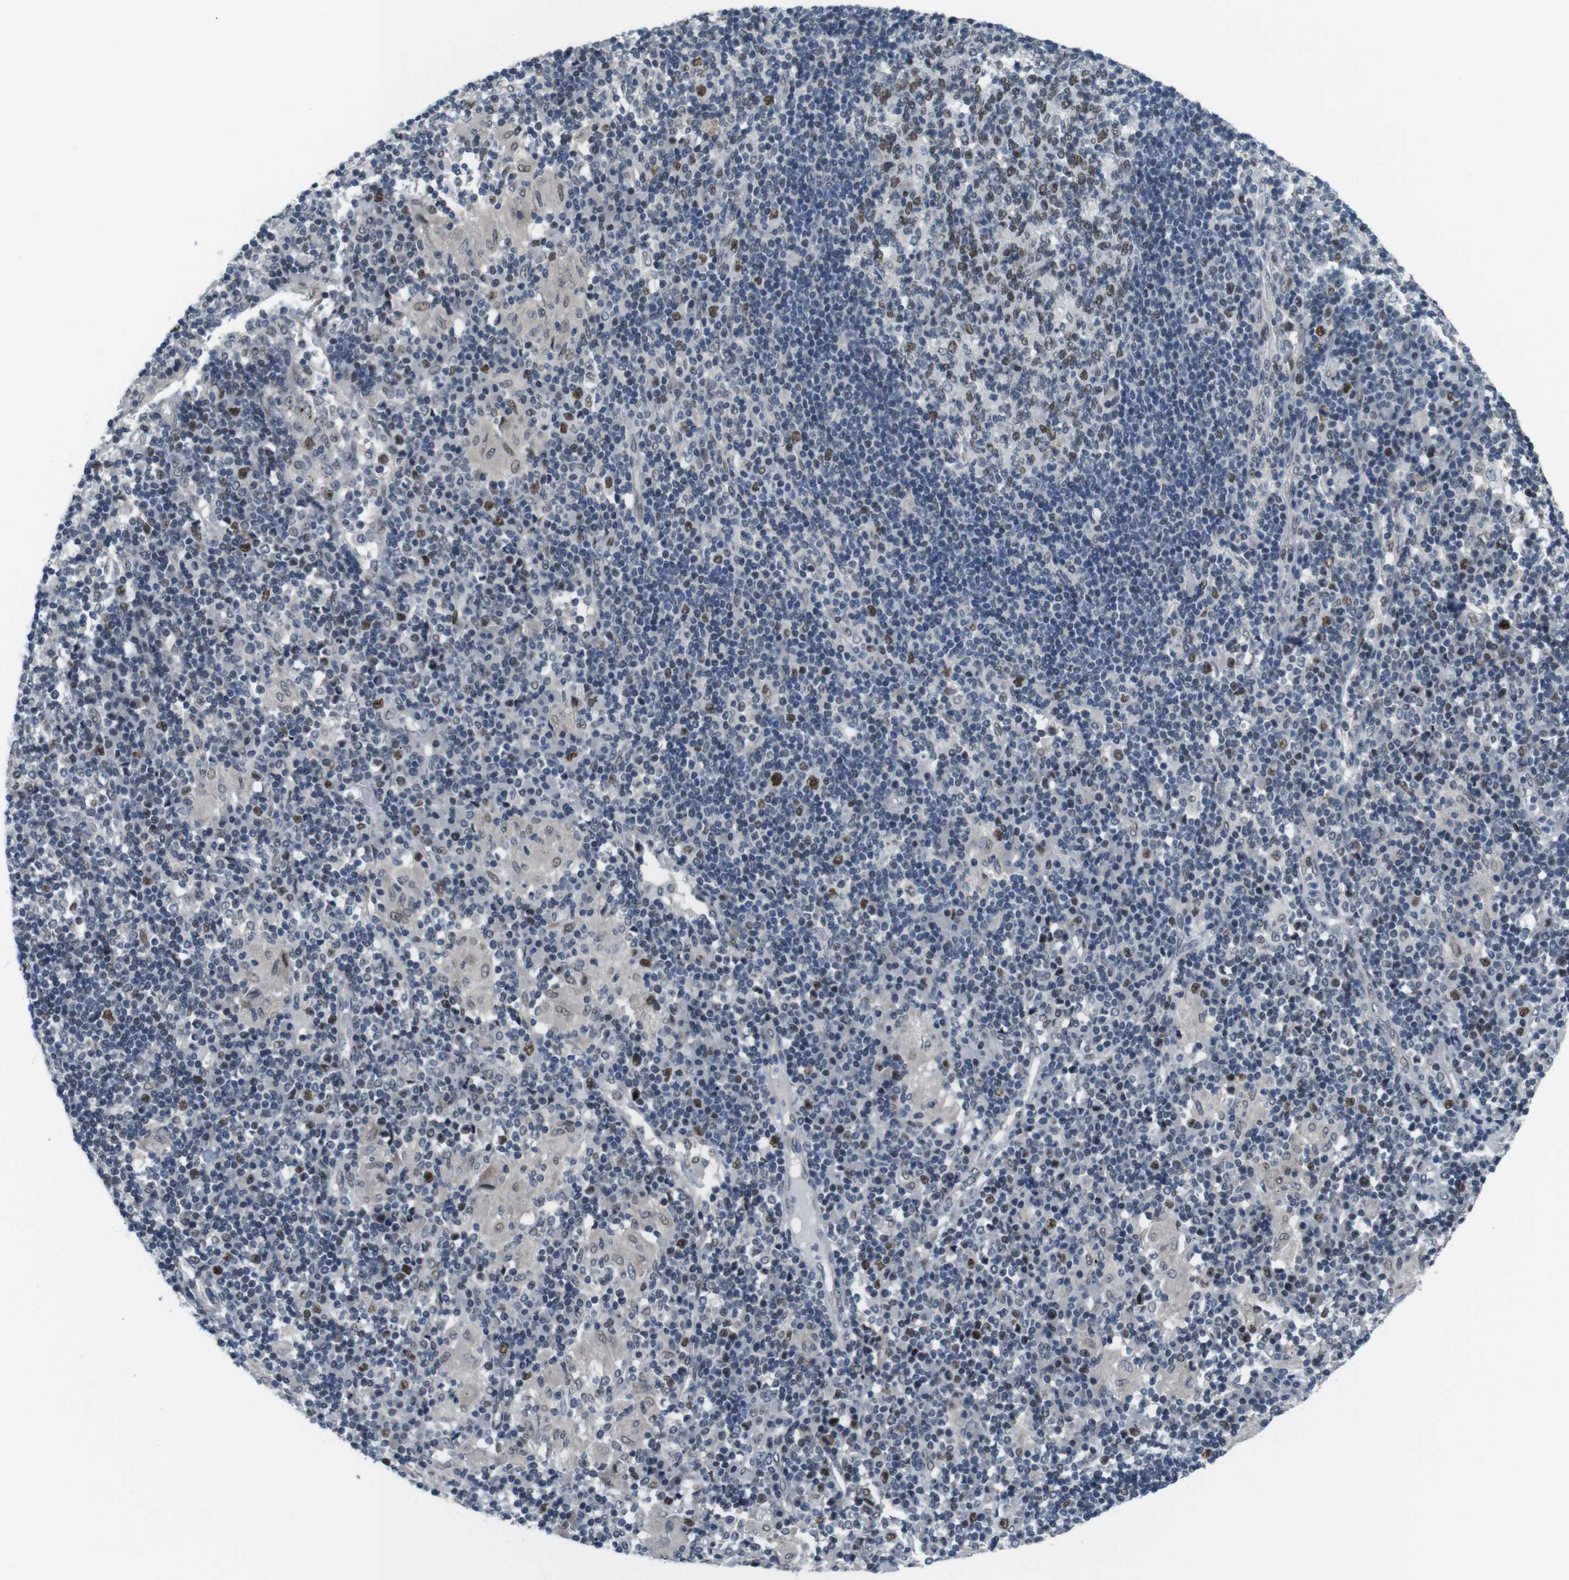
{"staining": {"intensity": "negative", "quantity": "none", "location": "none"}, "tissue": "adipose tissue", "cell_type": "Adipocytes", "image_type": "normal", "snomed": [{"axis": "morphology", "description": "Normal tissue, NOS"}, {"axis": "morphology", "description": "Adenocarcinoma, NOS"}, {"axis": "topography", "description": "Esophagus"}], "caption": "An immunohistochemistry (IHC) histopathology image of benign adipose tissue is shown. There is no staining in adipocytes of adipose tissue. Nuclei are stained in blue.", "gene": "SMCO2", "patient": {"sex": "male", "age": 62}}